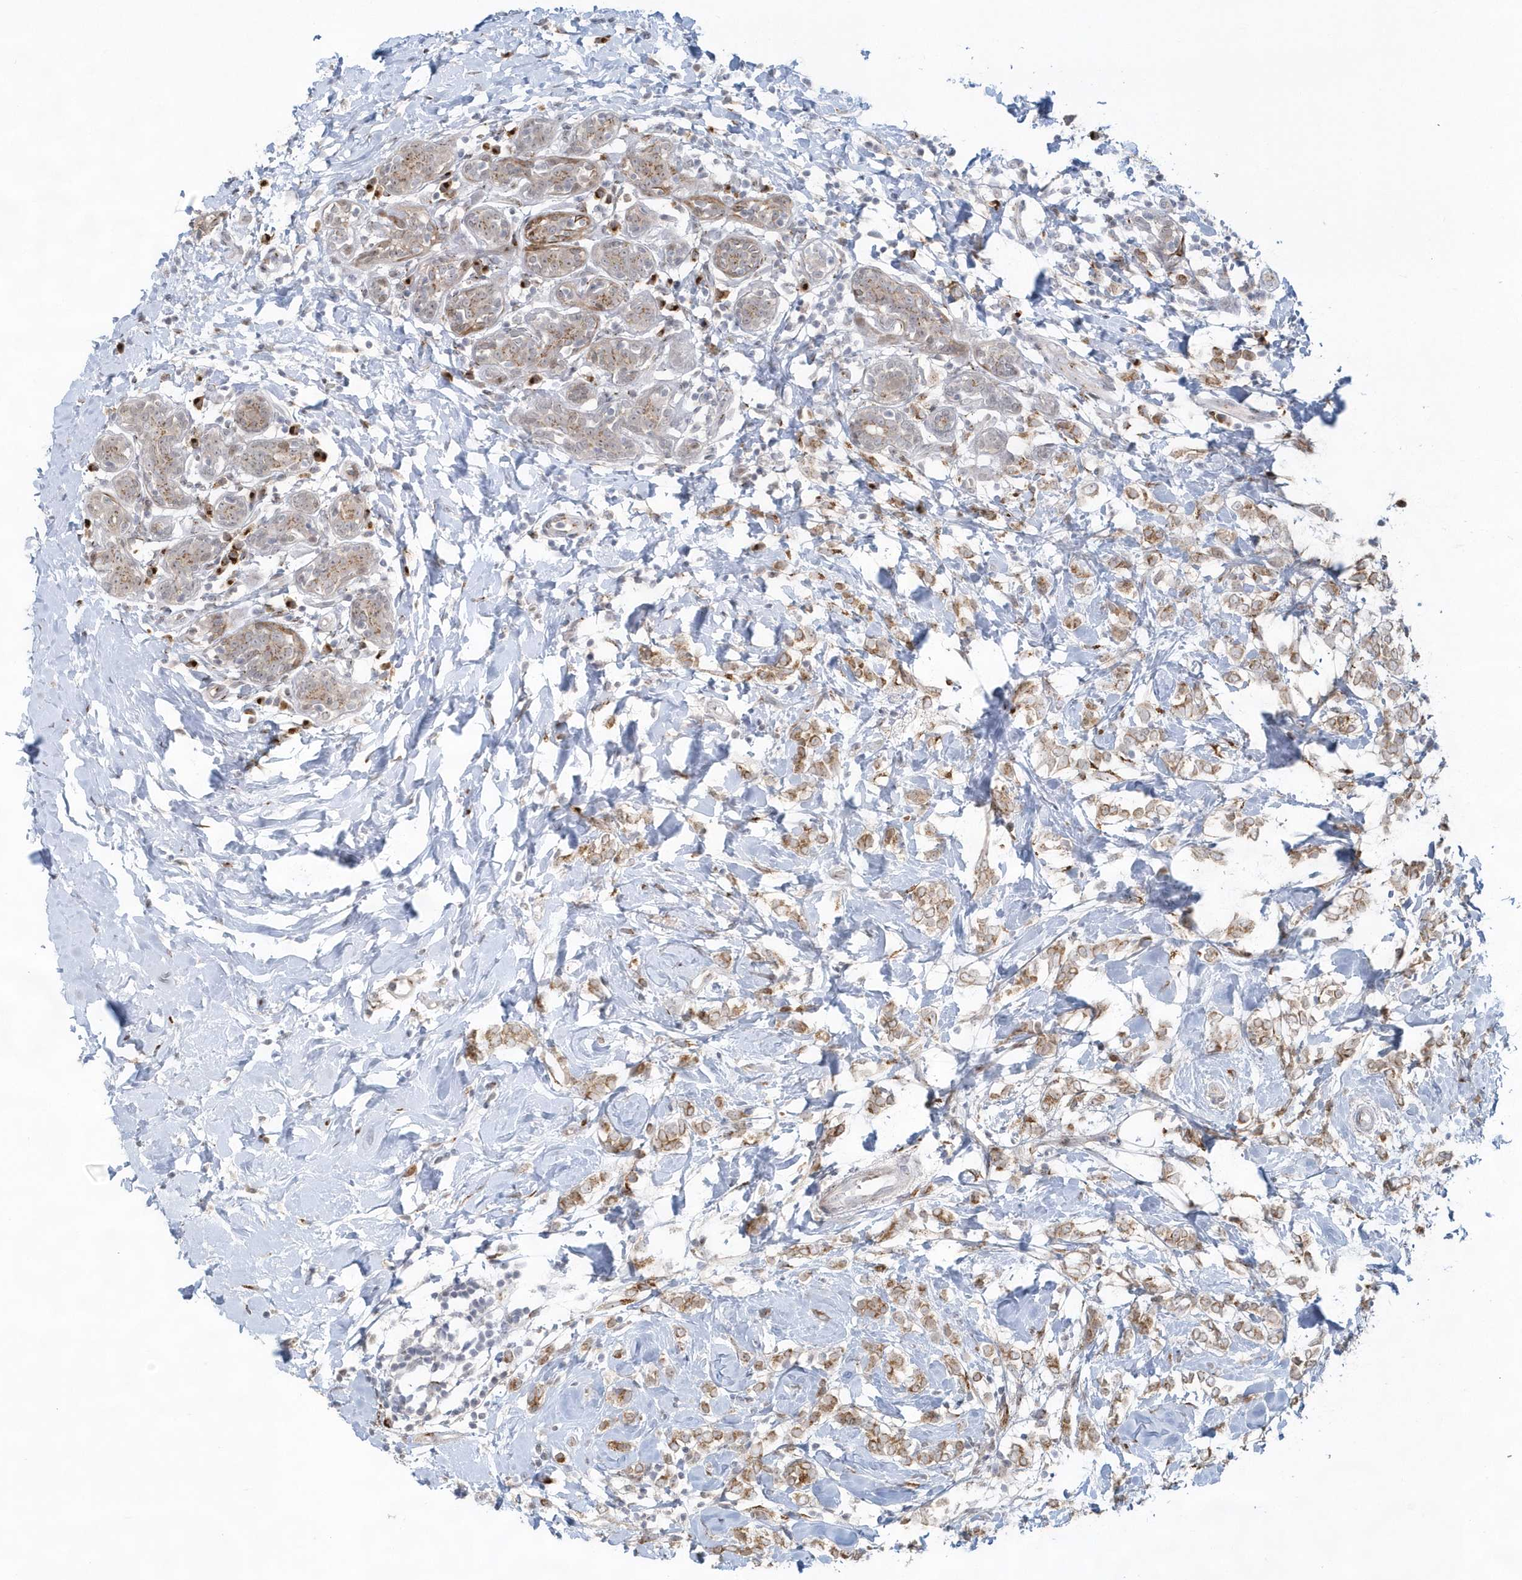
{"staining": {"intensity": "weak", "quantity": ">75%", "location": "cytoplasmic/membranous"}, "tissue": "breast cancer", "cell_type": "Tumor cells", "image_type": "cancer", "snomed": [{"axis": "morphology", "description": "Normal tissue, NOS"}, {"axis": "morphology", "description": "Lobular carcinoma"}, {"axis": "topography", "description": "Breast"}], "caption": "Tumor cells show weak cytoplasmic/membranous staining in approximately >75% of cells in breast cancer.", "gene": "DHFR", "patient": {"sex": "female", "age": 47}}